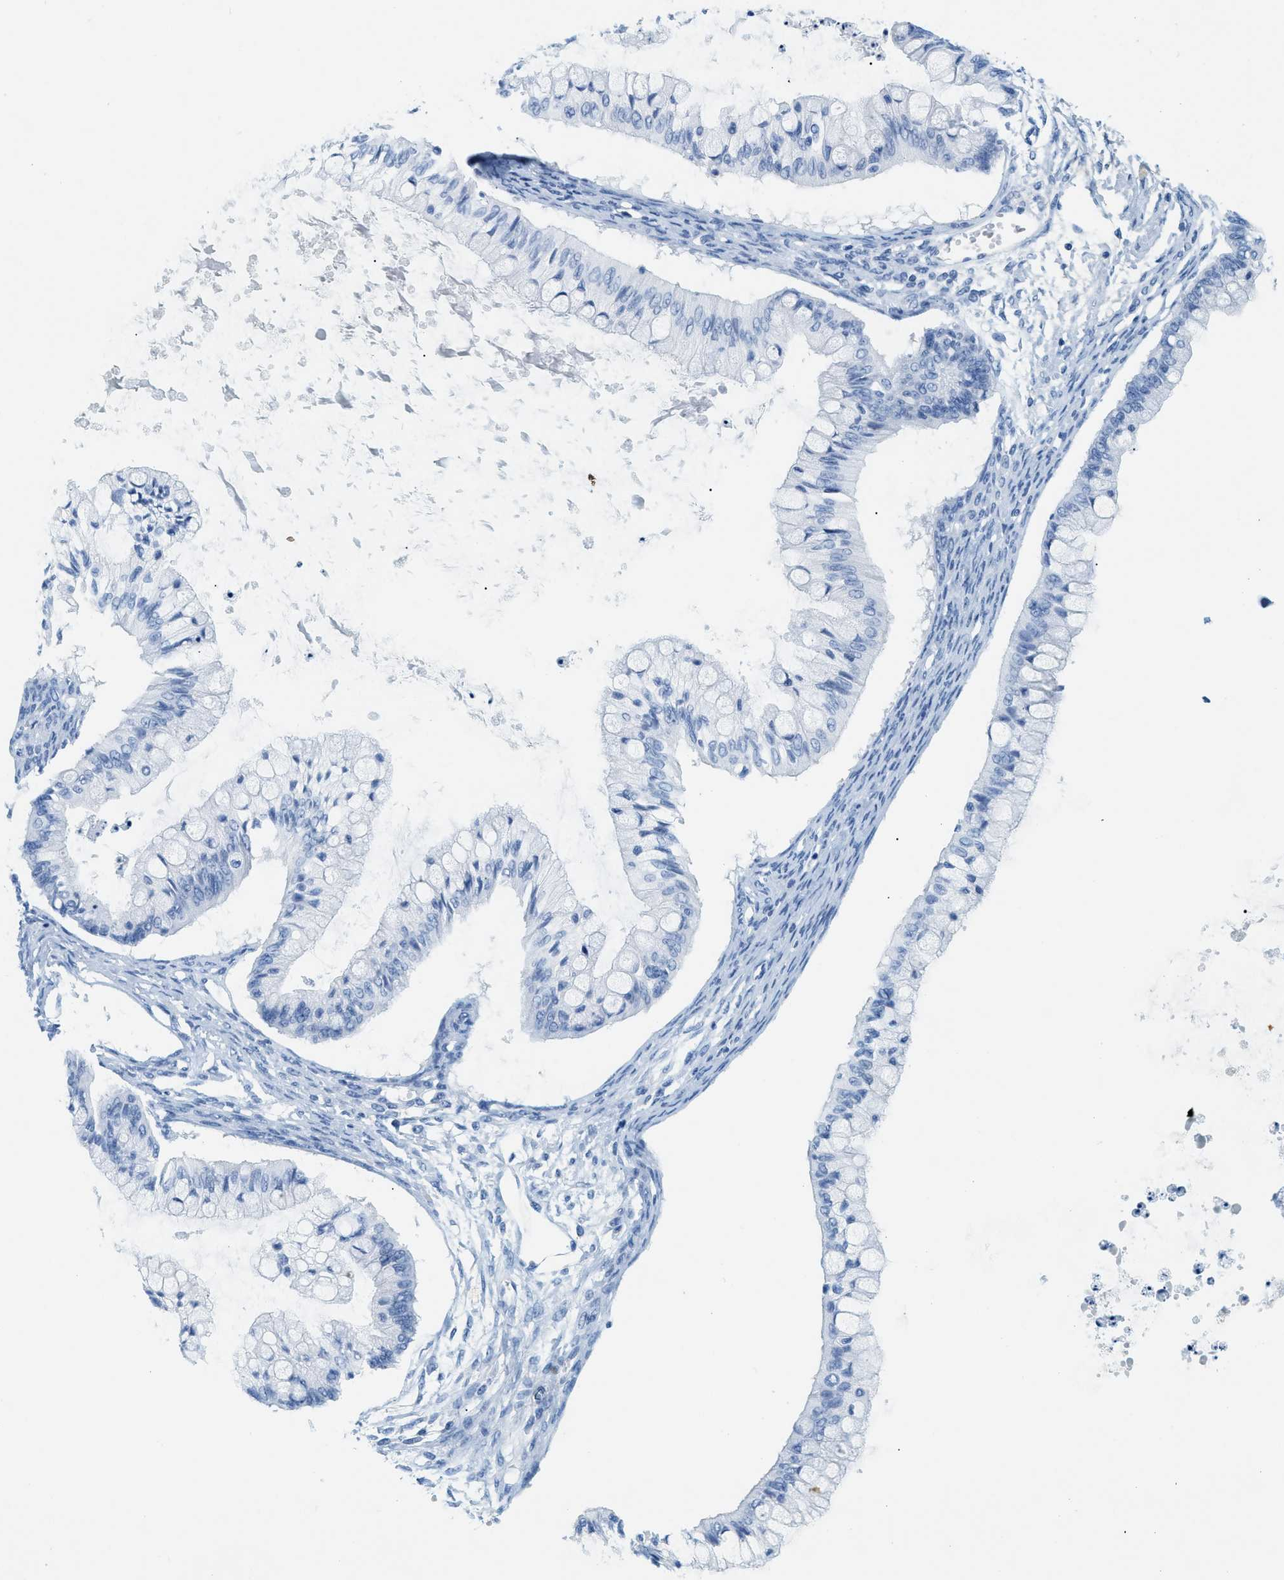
{"staining": {"intensity": "negative", "quantity": "none", "location": "none"}, "tissue": "ovarian cancer", "cell_type": "Tumor cells", "image_type": "cancer", "snomed": [{"axis": "morphology", "description": "Cystadenocarcinoma, mucinous, NOS"}, {"axis": "topography", "description": "Ovary"}], "caption": "Protein analysis of mucinous cystadenocarcinoma (ovarian) demonstrates no significant positivity in tumor cells. (Brightfield microscopy of DAB (3,3'-diaminobenzidine) immunohistochemistry at high magnification).", "gene": "TPSAB1", "patient": {"sex": "female", "age": 57}}